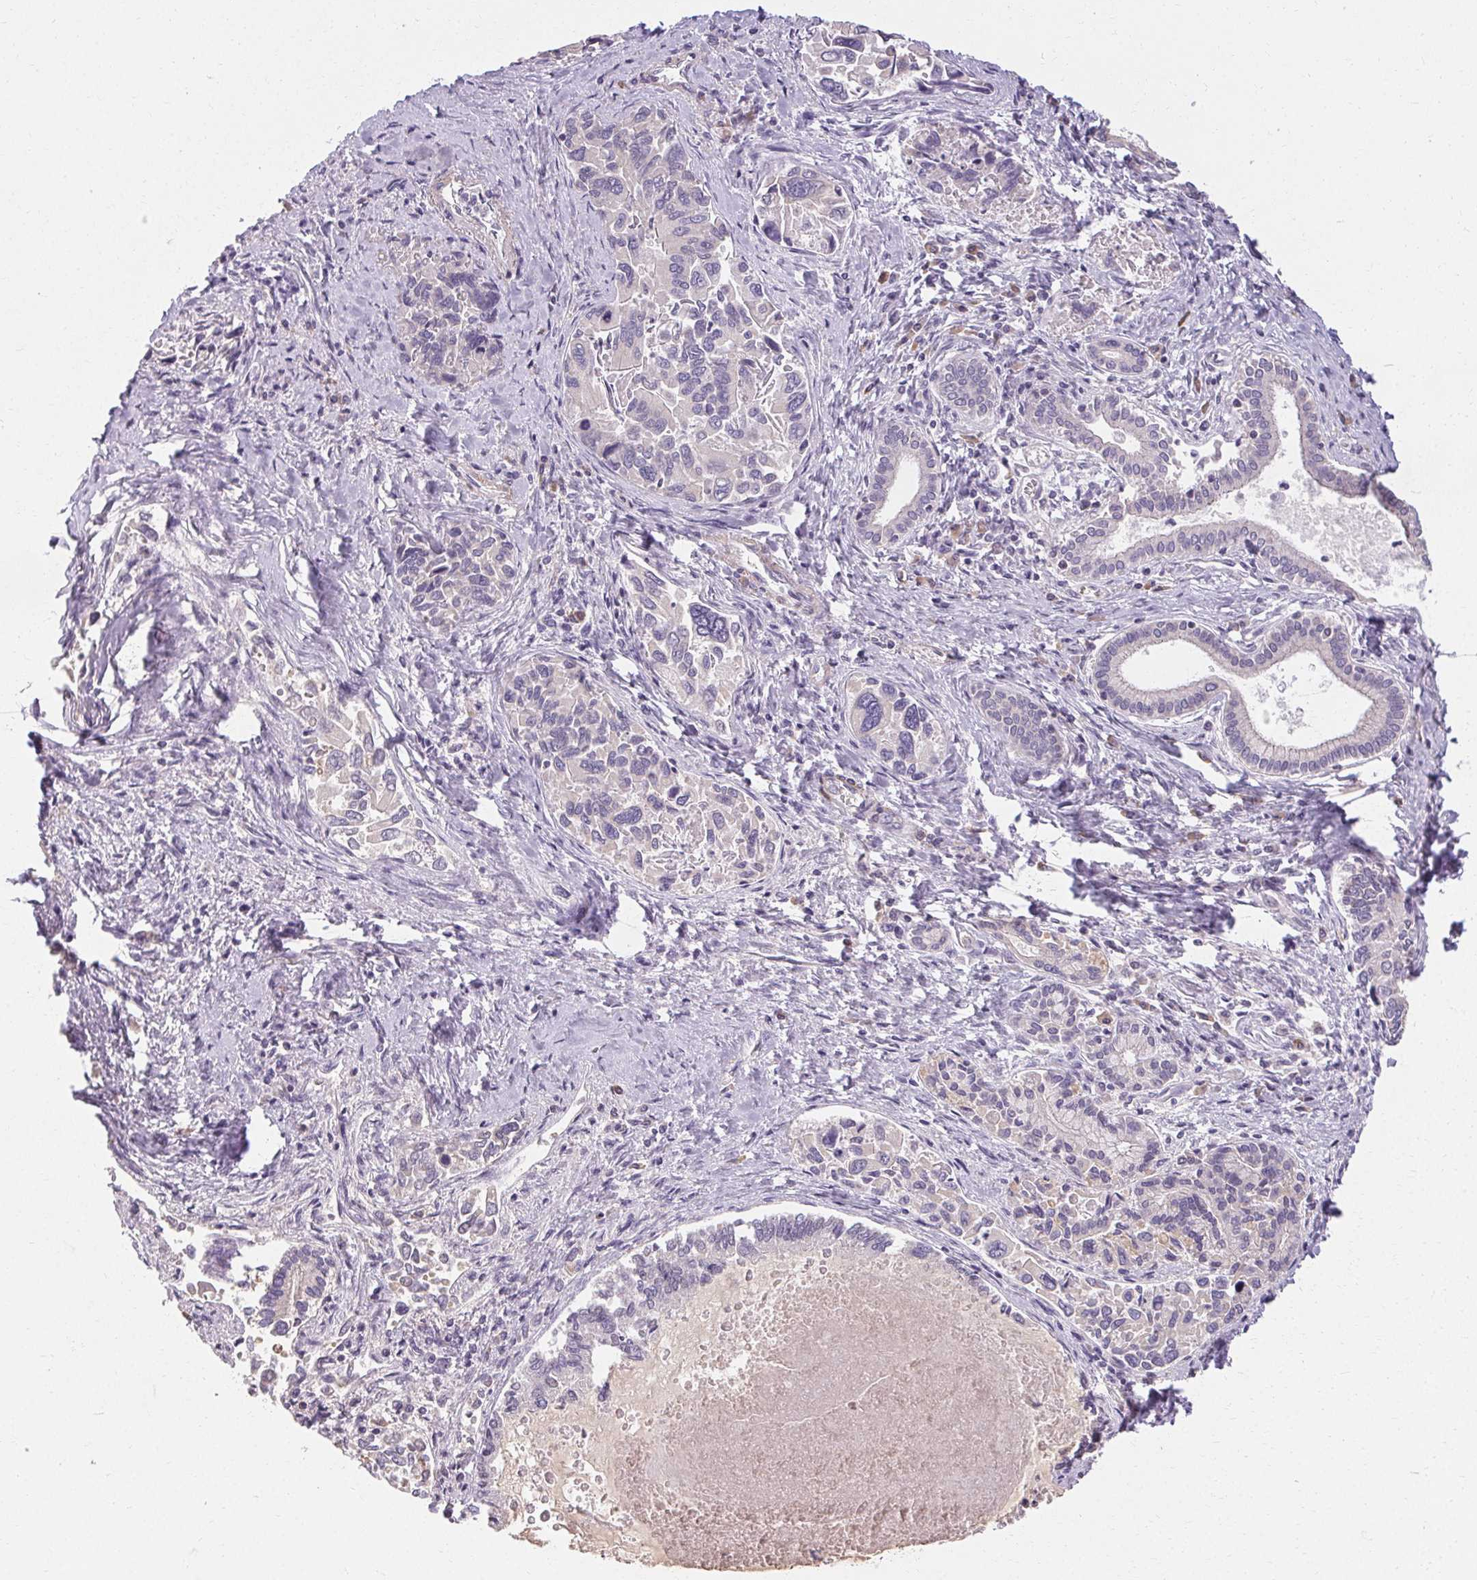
{"staining": {"intensity": "negative", "quantity": "none", "location": "none"}, "tissue": "liver cancer", "cell_type": "Tumor cells", "image_type": "cancer", "snomed": [{"axis": "morphology", "description": "Cholangiocarcinoma"}, {"axis": "topography", "description": "Liver"}], "caption": "Immunohistochemistry of liver cholangiocarcinoma demonstrates no expression in tumor cells. Nuclei are stained in blue.", "gene": "TMEM52B", "patient": {"sex": "male", "age": 66}}